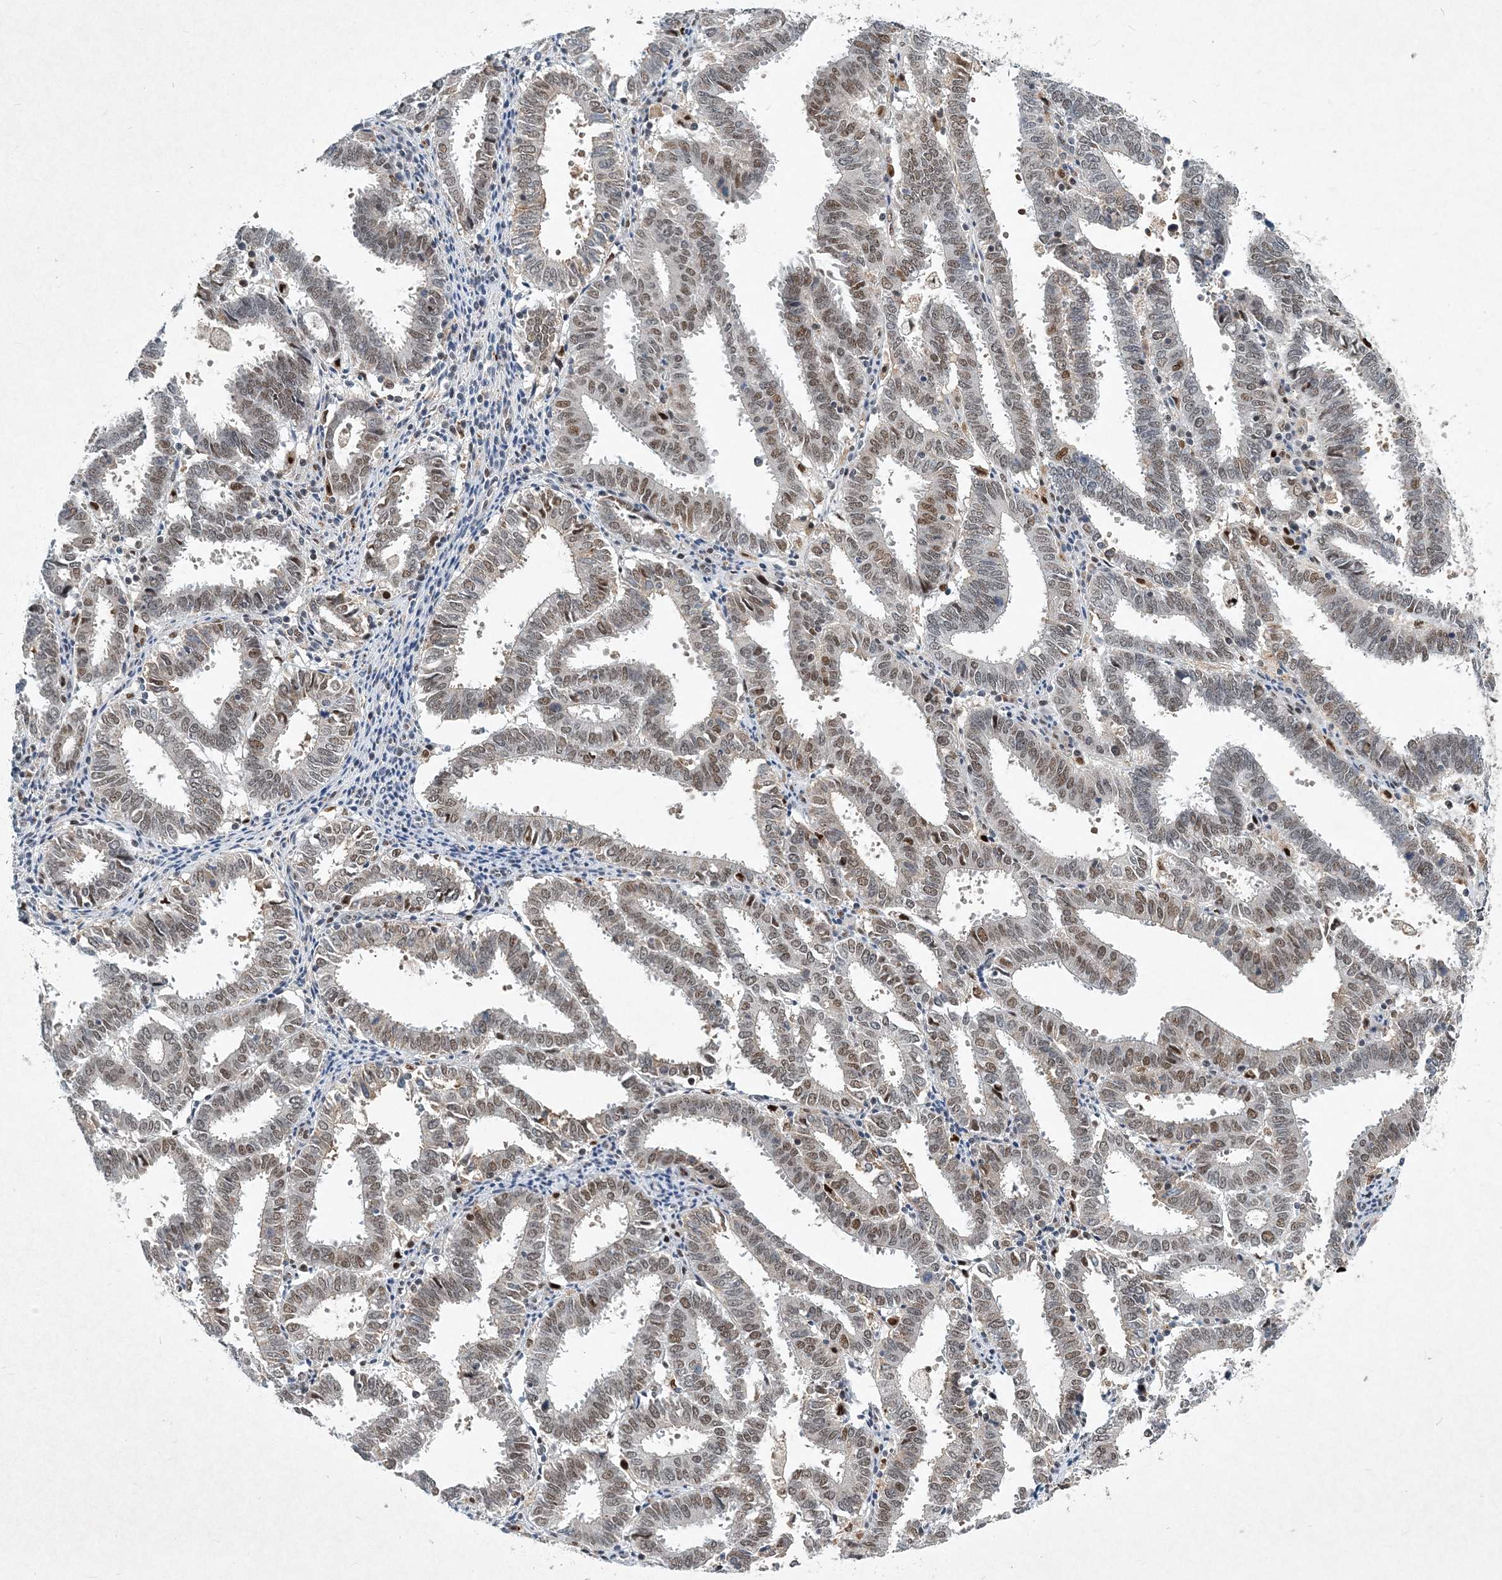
{"staining": {"intensity": "moderate", "quantity": "25%-75%", "location": "nuclear"}, "tissue": "endometrial cancer", "cell_type": "Tumor cells", "image_type": "cancer", "snomed": [{"axis": "morphology", "description": "Adenocarcinoma, NOS"}, {"axis": "topography", "description": "Uterus"}], "caption": "DAB (3,3'-diaminobenzidine) immunohistochemical staining of human adenocarcinoma (endometrial) reveals moderate nuclear protein positivity in about 25%-75% of tumor cells. (brown staining indicates protein expression, while blue staining denotes nuclei).", "gene": "KPNA4", "patient": {"sex": "female", "age": 83}}